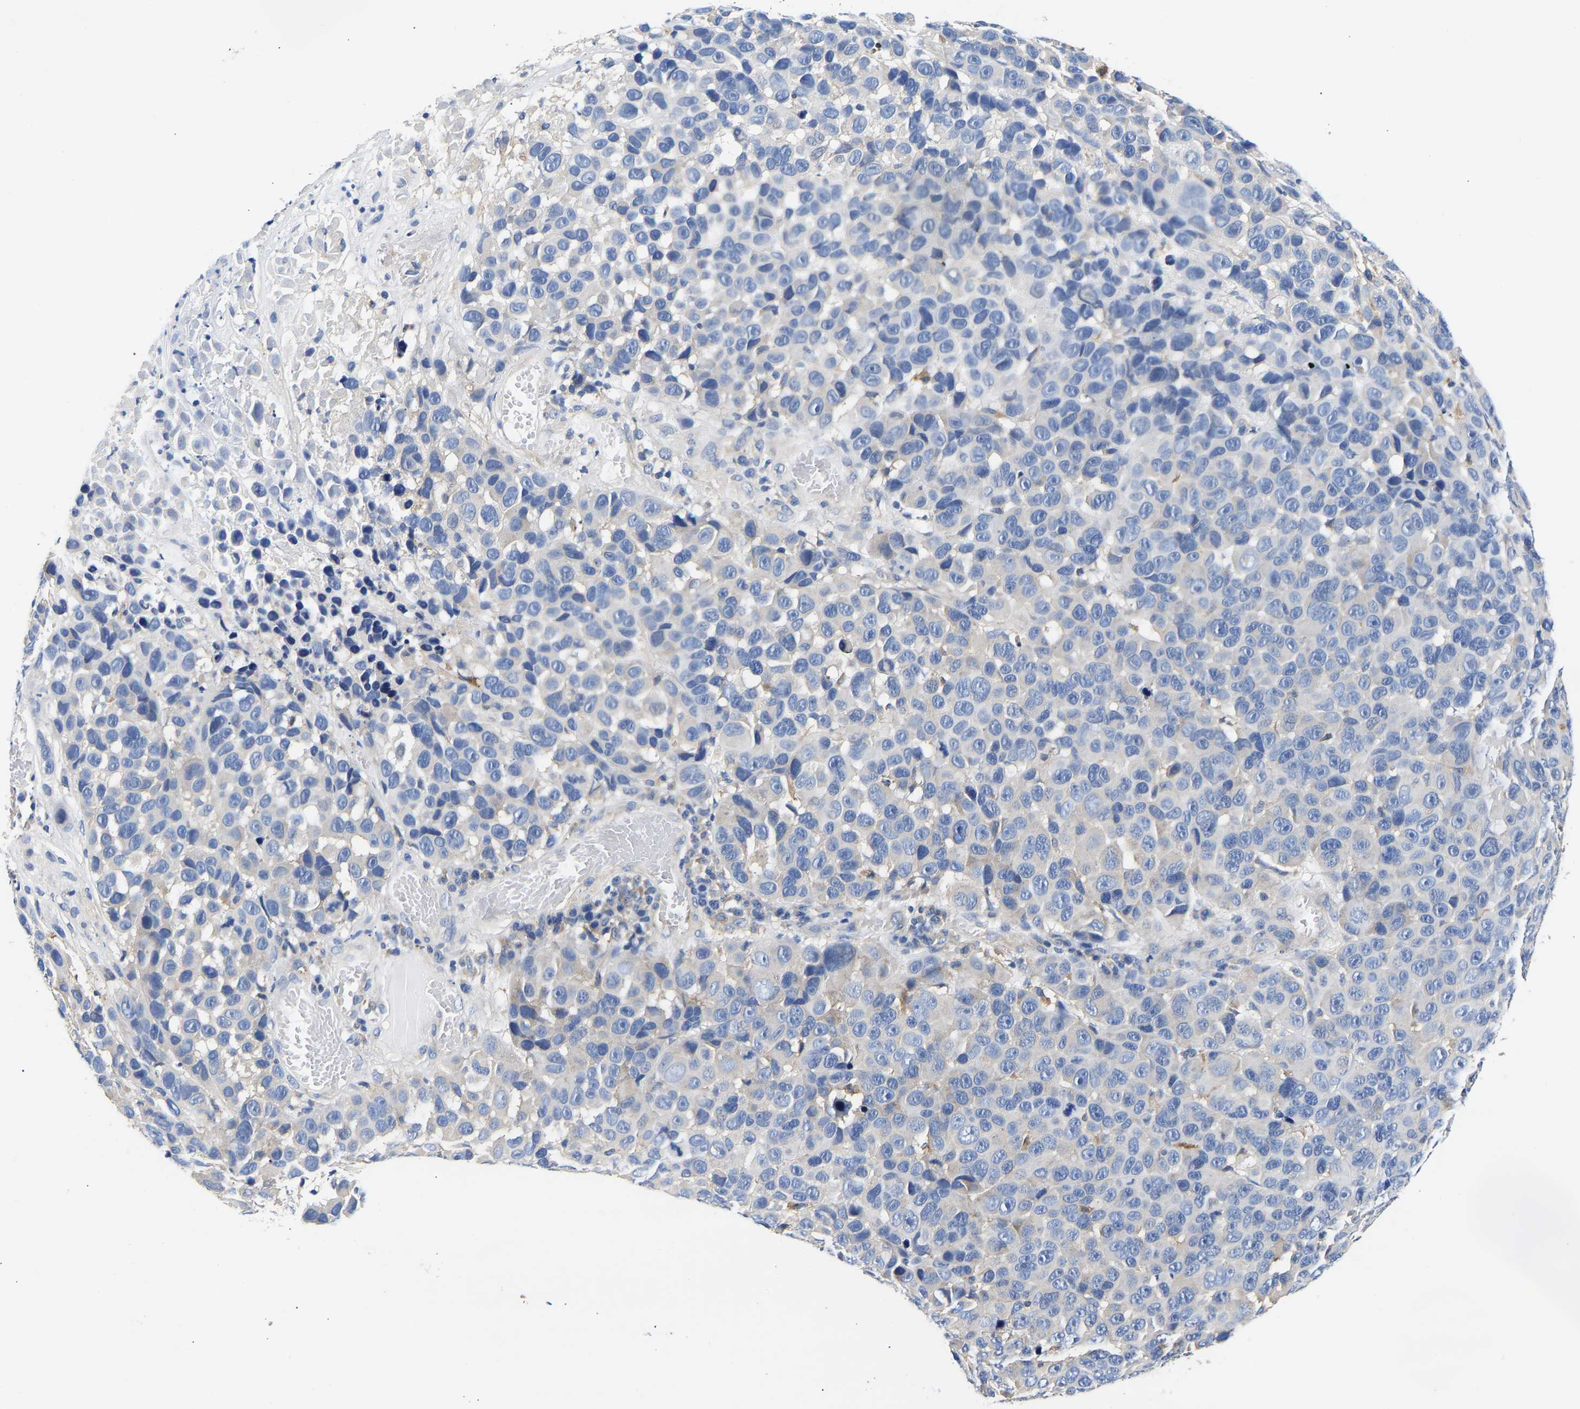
{"staining": {"intensity": "negative", "quantity": "none", "location": "none"}, "tissue": "melanoma", "cell_type": "Tumor cells", "image_type": "cancer", "snomed": [{"axis": "morphology", "description": "Malignant melanoma, NOS"}, {"axis": "topography", "description": "Skin"}], "caption": "Tumor cells show no significant protein expression in melanoma. (DAB immunohistochemistry visualized using brightfield microscopy, high magnification).", "gene": "CCDC6", "patient": {"sex": "male", "age": 53}}